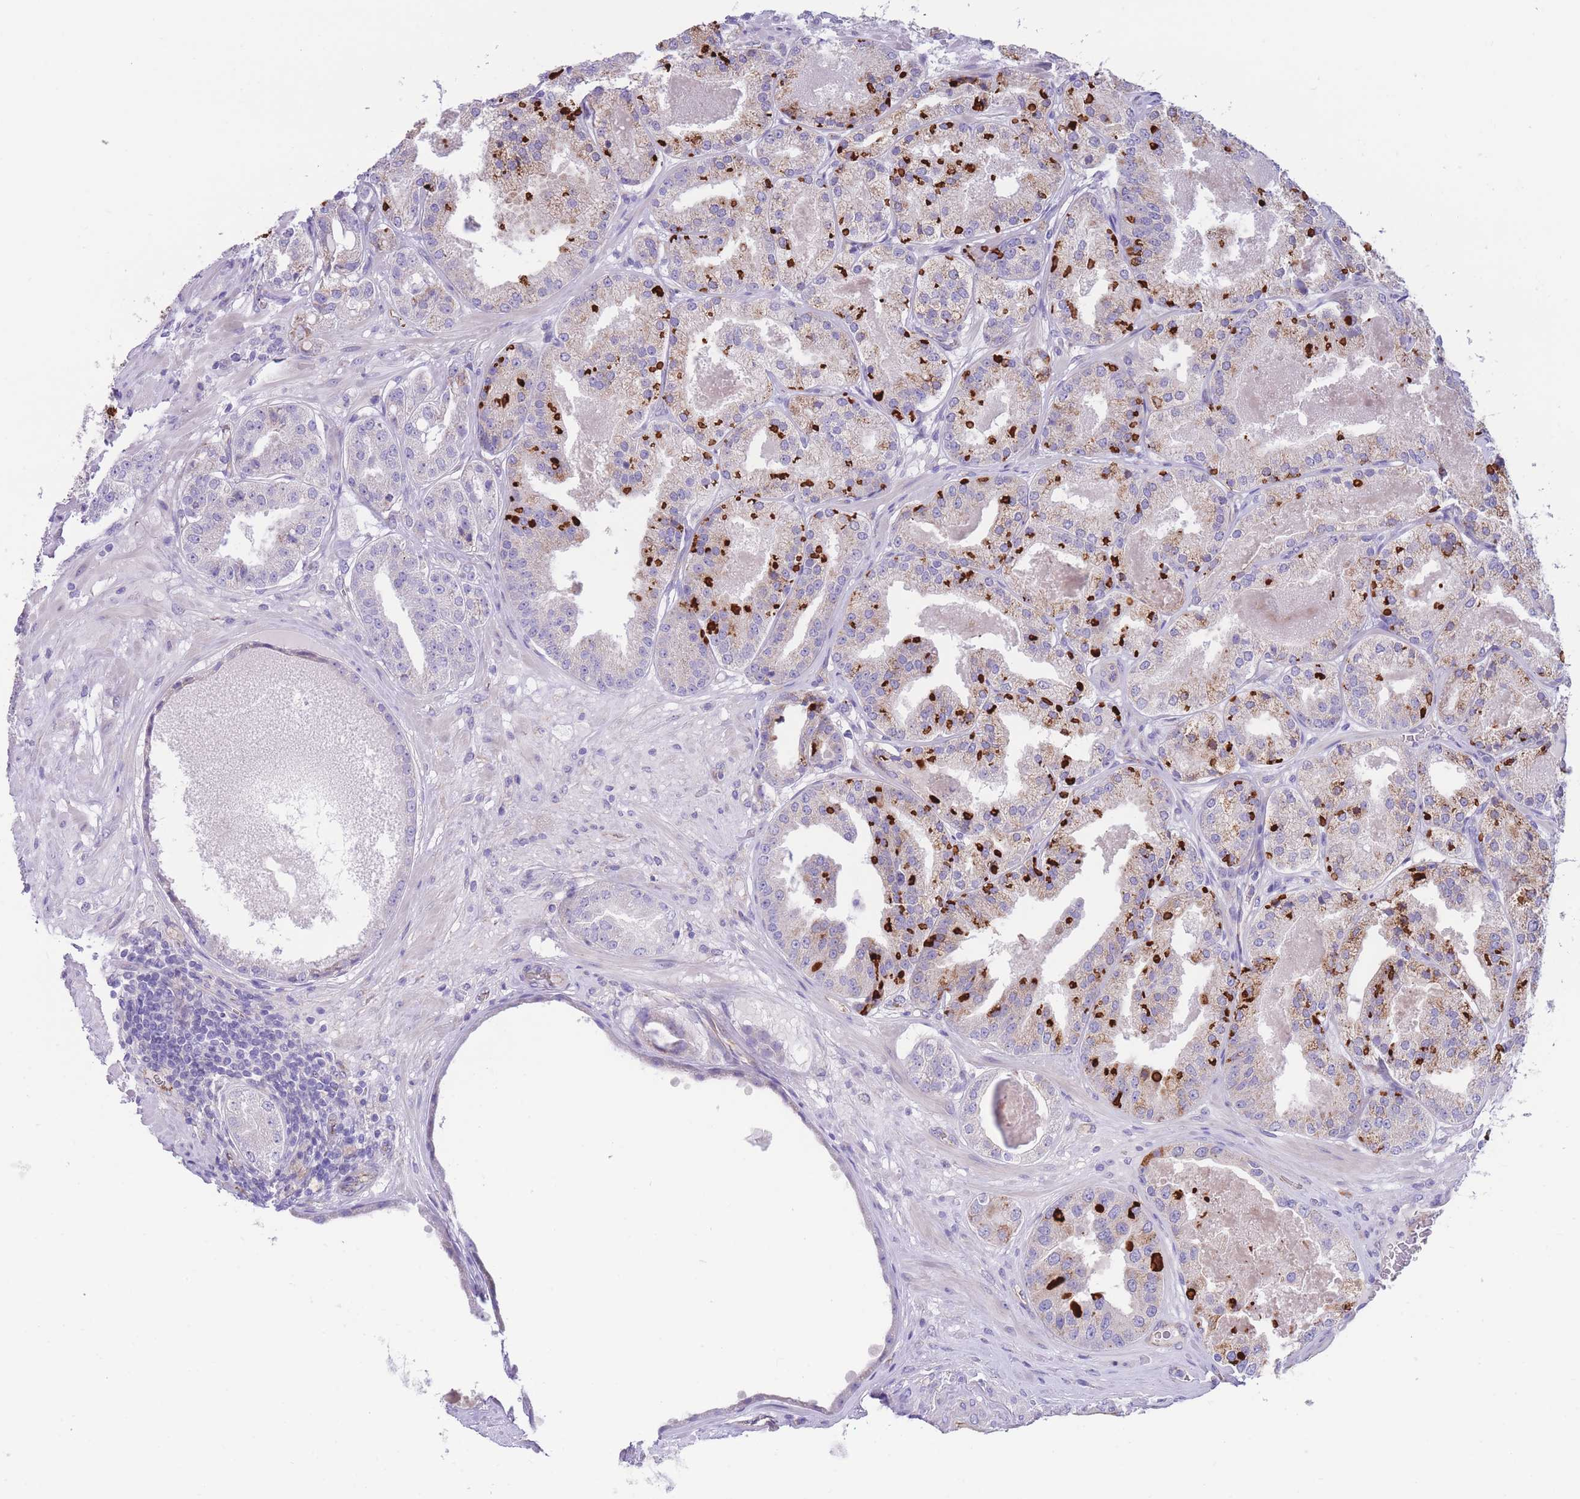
{"staining": {"intensity": "weak", "quantity": "<25%", "location": "cytoplasmic/membranous"}, "tissue": "prostate cancer", "cell_type": "Tumor cells", "image_type": "cancer", "snomed": [{"axis": "morphology", "description": "Adenocarcinoma, High grade"}, {"axis": "topography", "description": "Prostate"}], "caption": "A high-resolution photomicrograph shows immunohistochemistry staining of prostate cancer, which reveals no significant staining in tumor cells.", "gene": "DET1", "patient": {"sex": "male", "age": 63}}